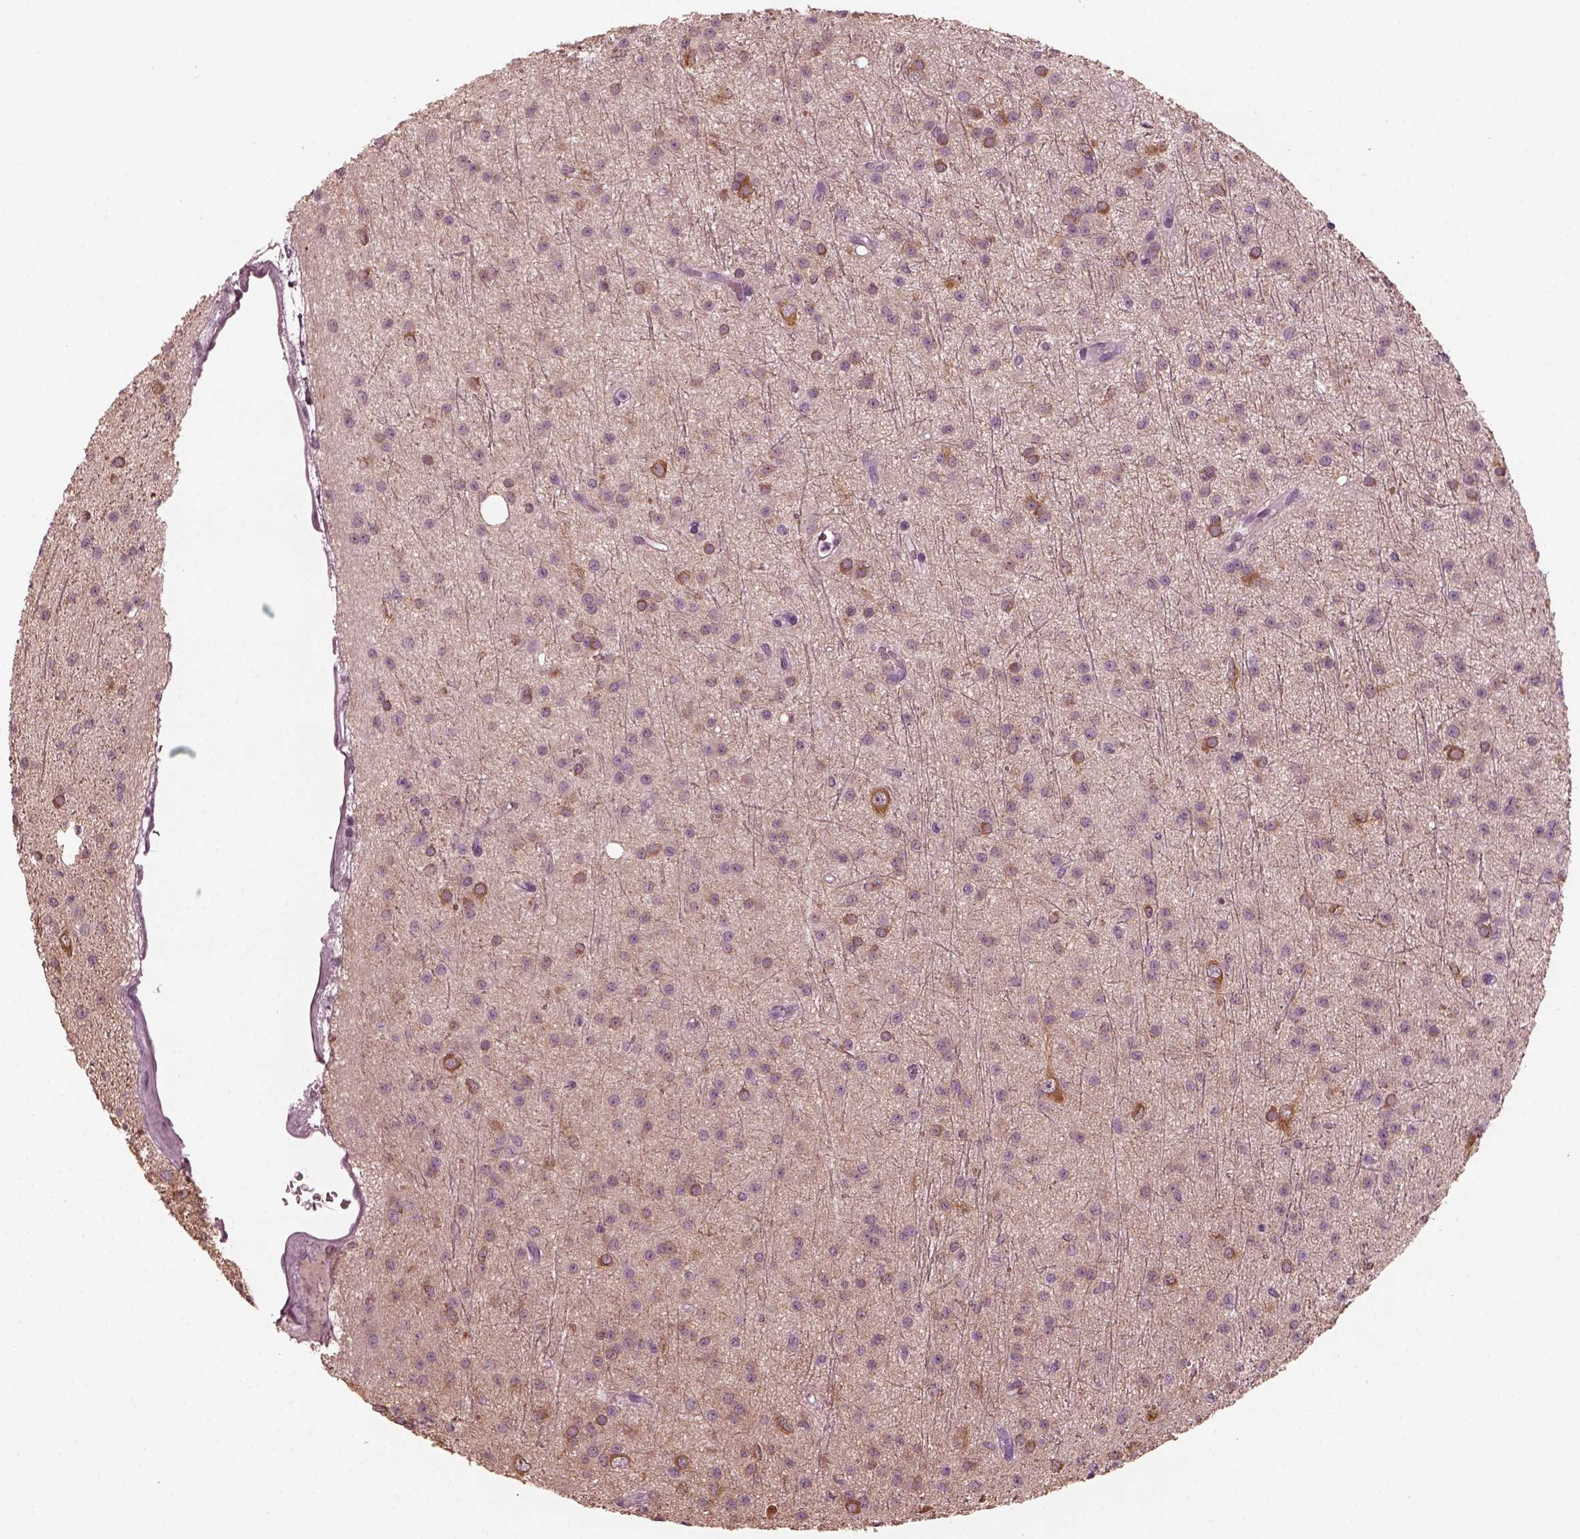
{"staining": {"intensity": "moderate", "quantity": "<25%", "location": "cytoplasmic/membranous"}, "tissue": "glioma", "cell_type": "Tumor cells", "image_type": "cancer", "snomed": [{"axis": "morphology", "description": "Glioma, malignant, Low grade"}, {"axis": "topography", "description": "Brain"}], "caption": "Immunohistochemical staining of glioma exhibits low levels of moderate cytoplasmic/membranous protein expression in approximately <25% of tumor cells.", "gene": "GRM6", "patient": {"sex": "male", "age": 27}}